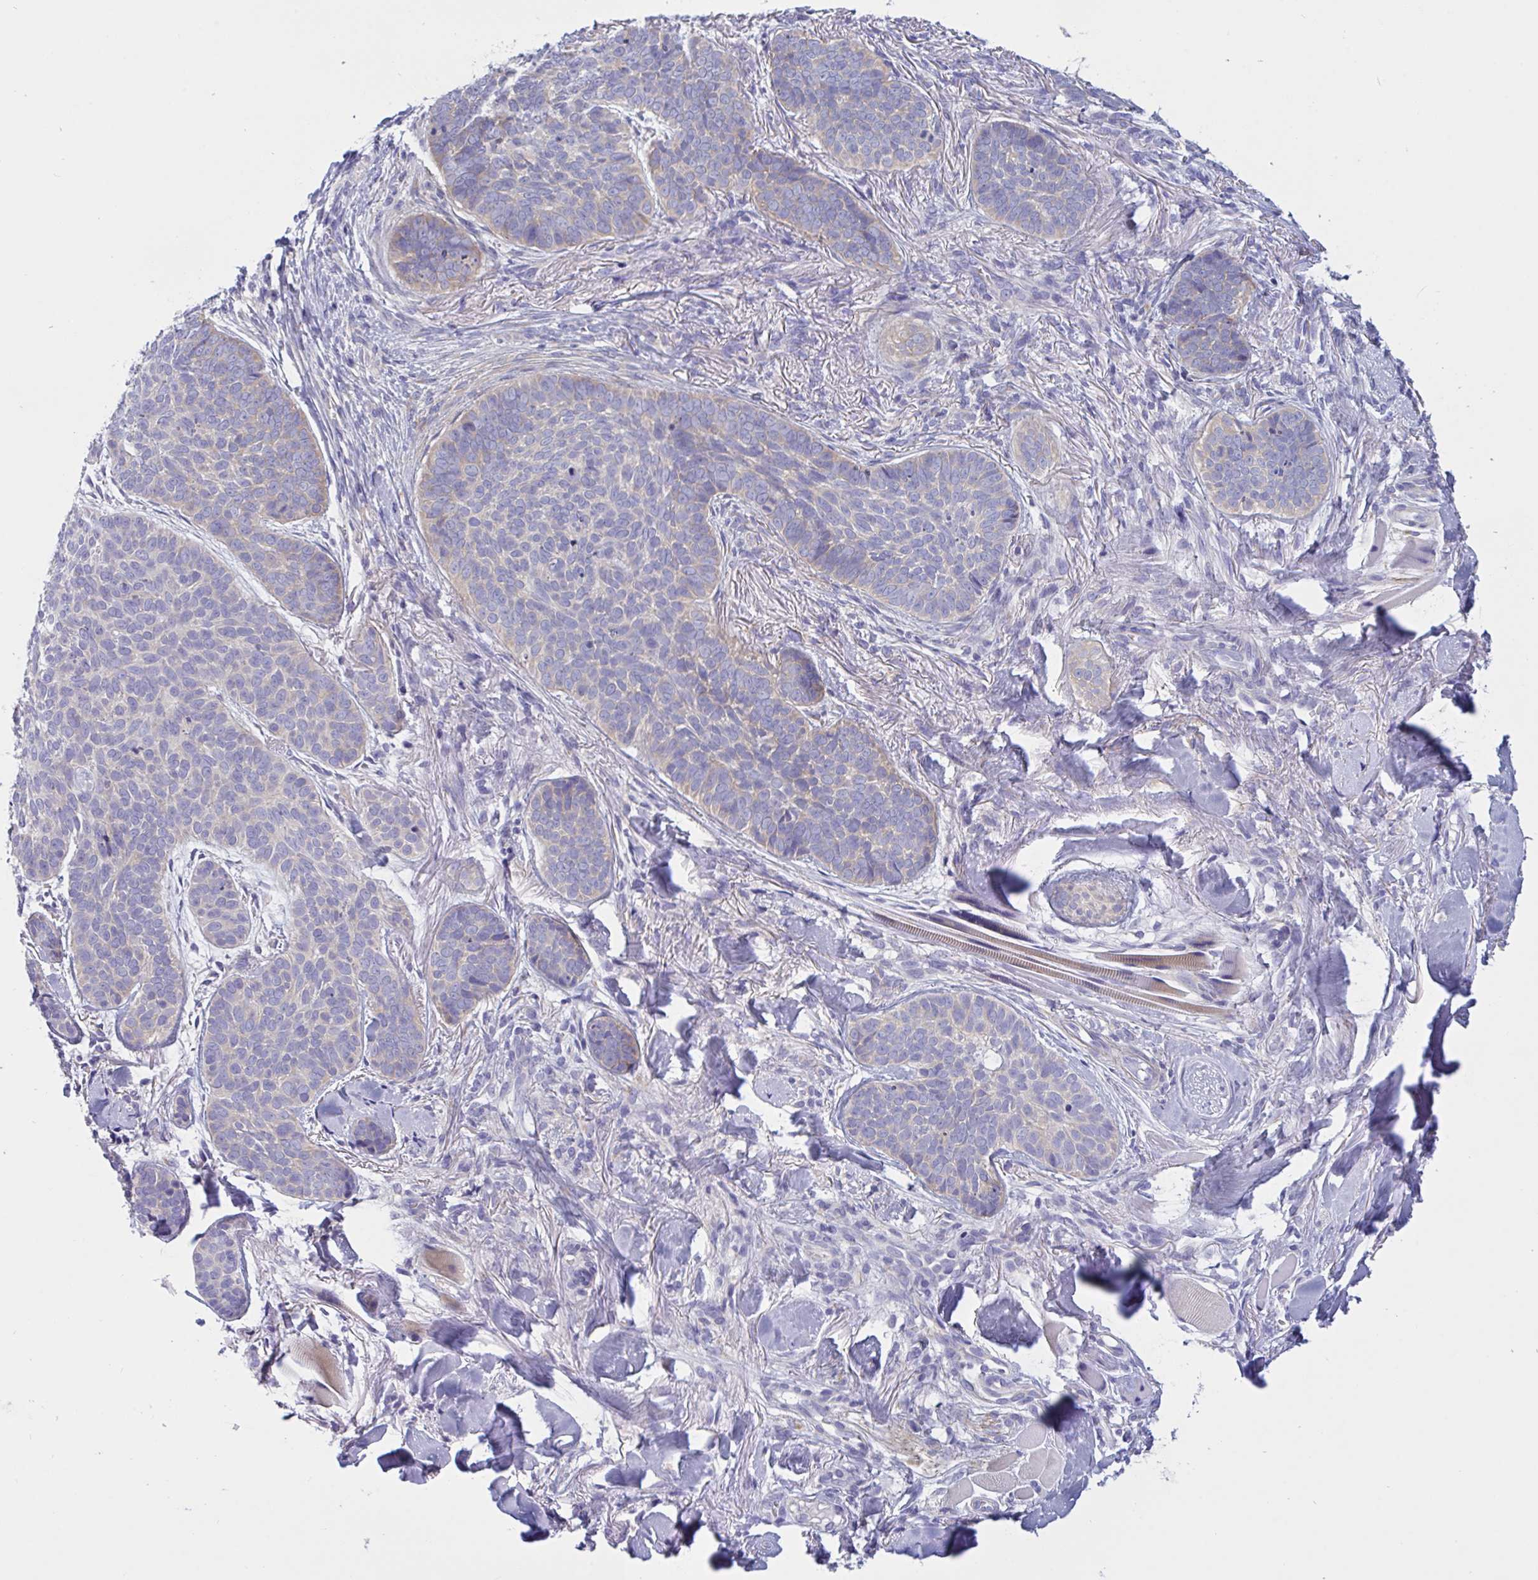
{"staining": {"intensity": "negative", "quantity": "none", "location": "none"}, "tissue": "skin cancer", "cell_type": "Tumor cells", "image_type": "cancer", "snomed": [{"axis": "morphology", "description": "Basal cell carcinoma"}, {"axis": "topography", "description": "Skin"}, {"axis": "topography", "description": "Skin of nose"}], "caption": "Skin basal cell carcinoma stained for a protein using immunohistochemistry (IHC) demonstrates no staining tumor cells.", "gene": "OXLD1", "patient": {"sex": "female", "age": 81}}